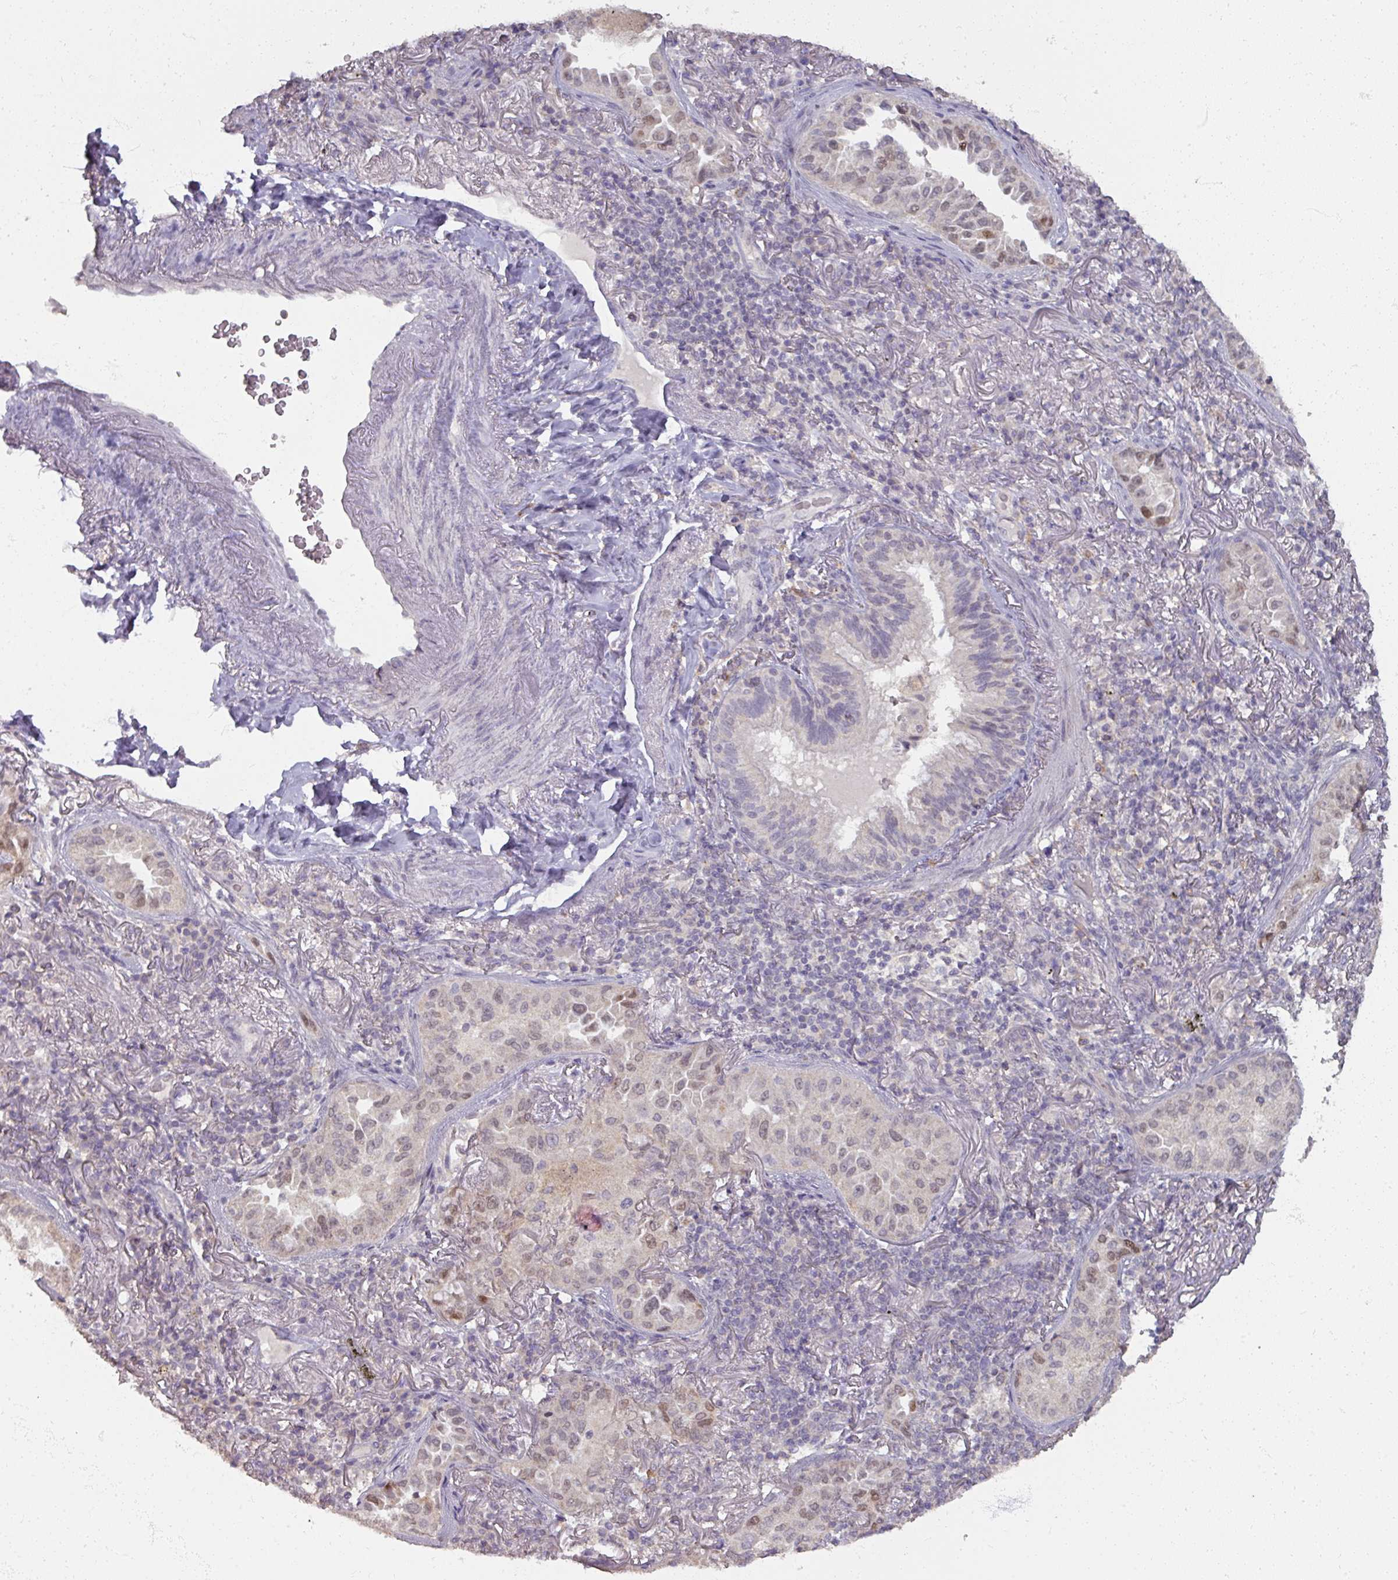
{"staining": {"intensity": "negative", "quantity": "none", "location": "none"}, "tissue": "lung cancer", "cell_type": "Tumor cells", "image_type": "cancer", "snomed": [{"axis": "morphology", "description": "Adenocarcinoma, NOS"}, {"axis": "topography", "description": "Lung"}], "caption": "This is an IHC micrograph of human lung cancer (adenocarcinoma). There is no expression in tumor cells.", "gene": "SOX11", "patient": {"sex": "female", "age": 69}}